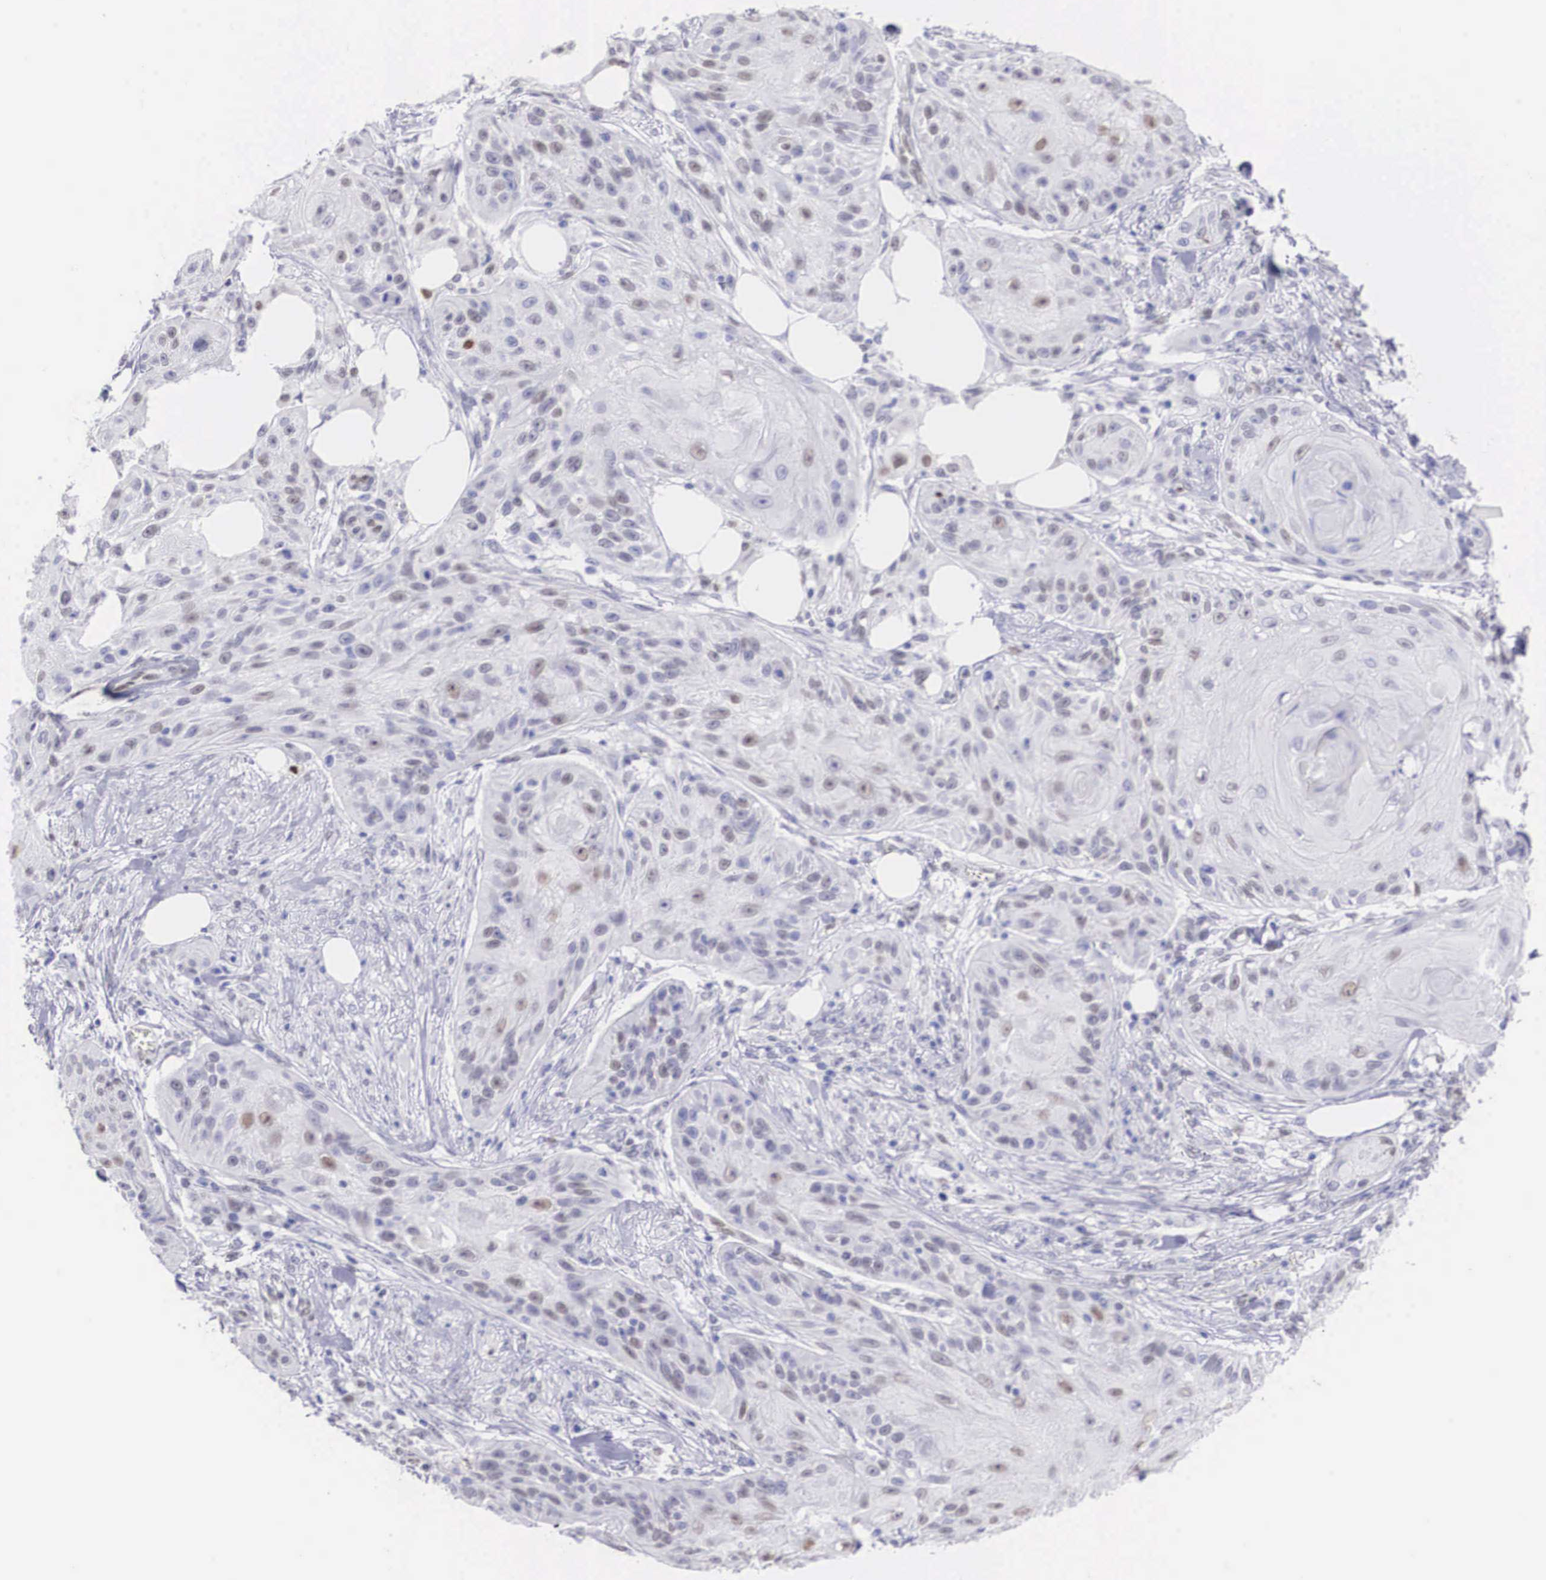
{"staining": {"intensity": "weak", "quantity": "<25%", "location": "nuclear"}, "tissue": "skin cancer", "cell_type": "Tumor cells", "image_type": "cancer", "snomed": [{"axis": "morphology", "description": "Squamous cell carcinoma, NOS"}, {"axis": "topography", "description": "Skin"}], "caption": "Immunohistochemical staining of human skin cancer reveals no significant positivity in tumor cells. Brightfield microscopy of IHC stained with DAB (3,3'-diaminobenzidine) (brown) and hematoxylin (blue), captured at high magnification.", "gene": "HMGN5", "patient": {"sex": "female", "age": 88}}